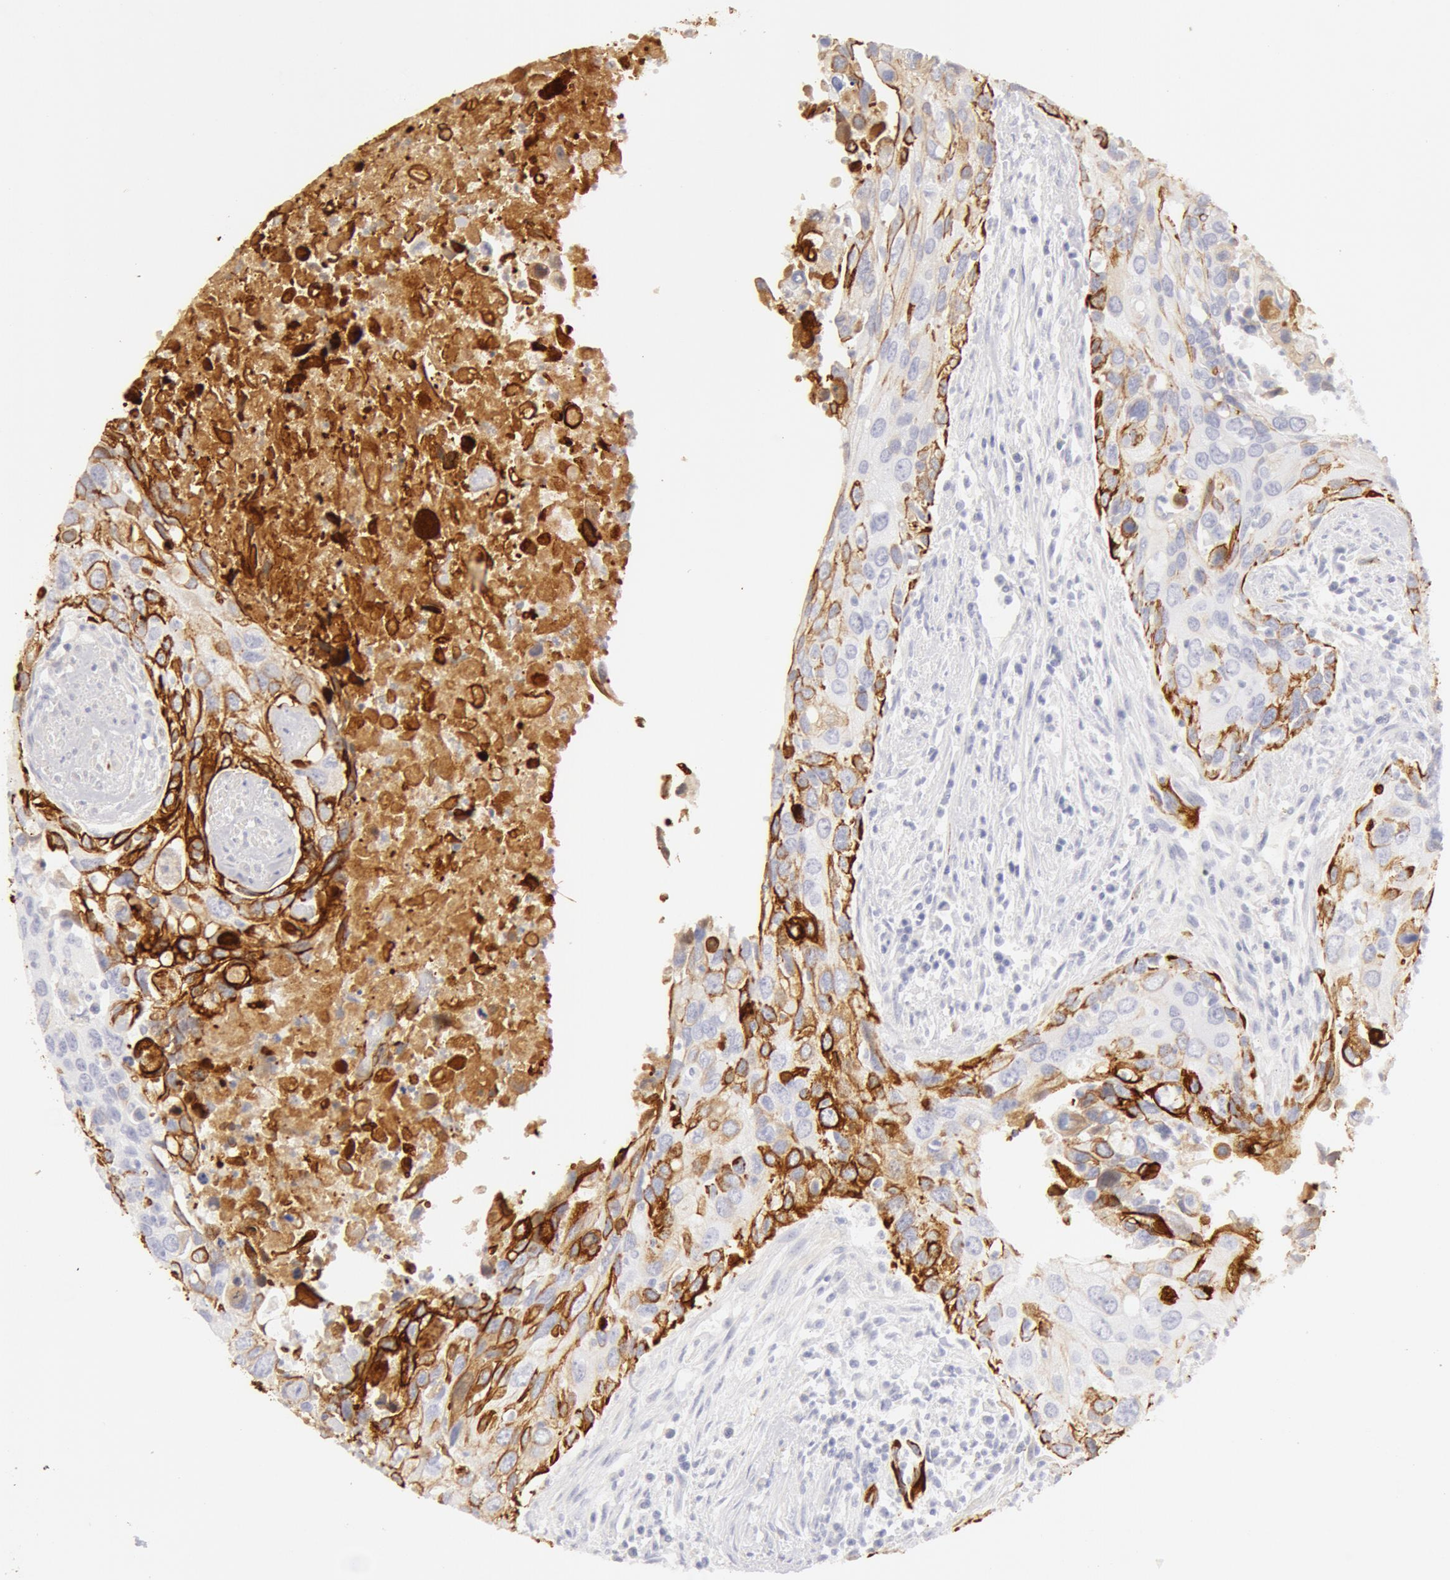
{"staining": {"intensity": "moderate", "quantity": "25%-75%", "location": "cytoplasmic/membranous"}, "tissue": "urothelial cancer", "cell_type": "Tumor cells", "image_type": "cancer", "snomed": [{"axis": "morphology", "description": "Urothelial carcinoma, High grade"}, {"axis": "topography", "description": "Urinary bladder"}], "caption": "Immunohistochemistry of human urothelial cancer reveals medium levels of moderate cytoplasmic/membranous staining in approximately 25%-75% of tumor cells.", "gene": "KRT8", "patient": {"sex": "male", "age": 71}}